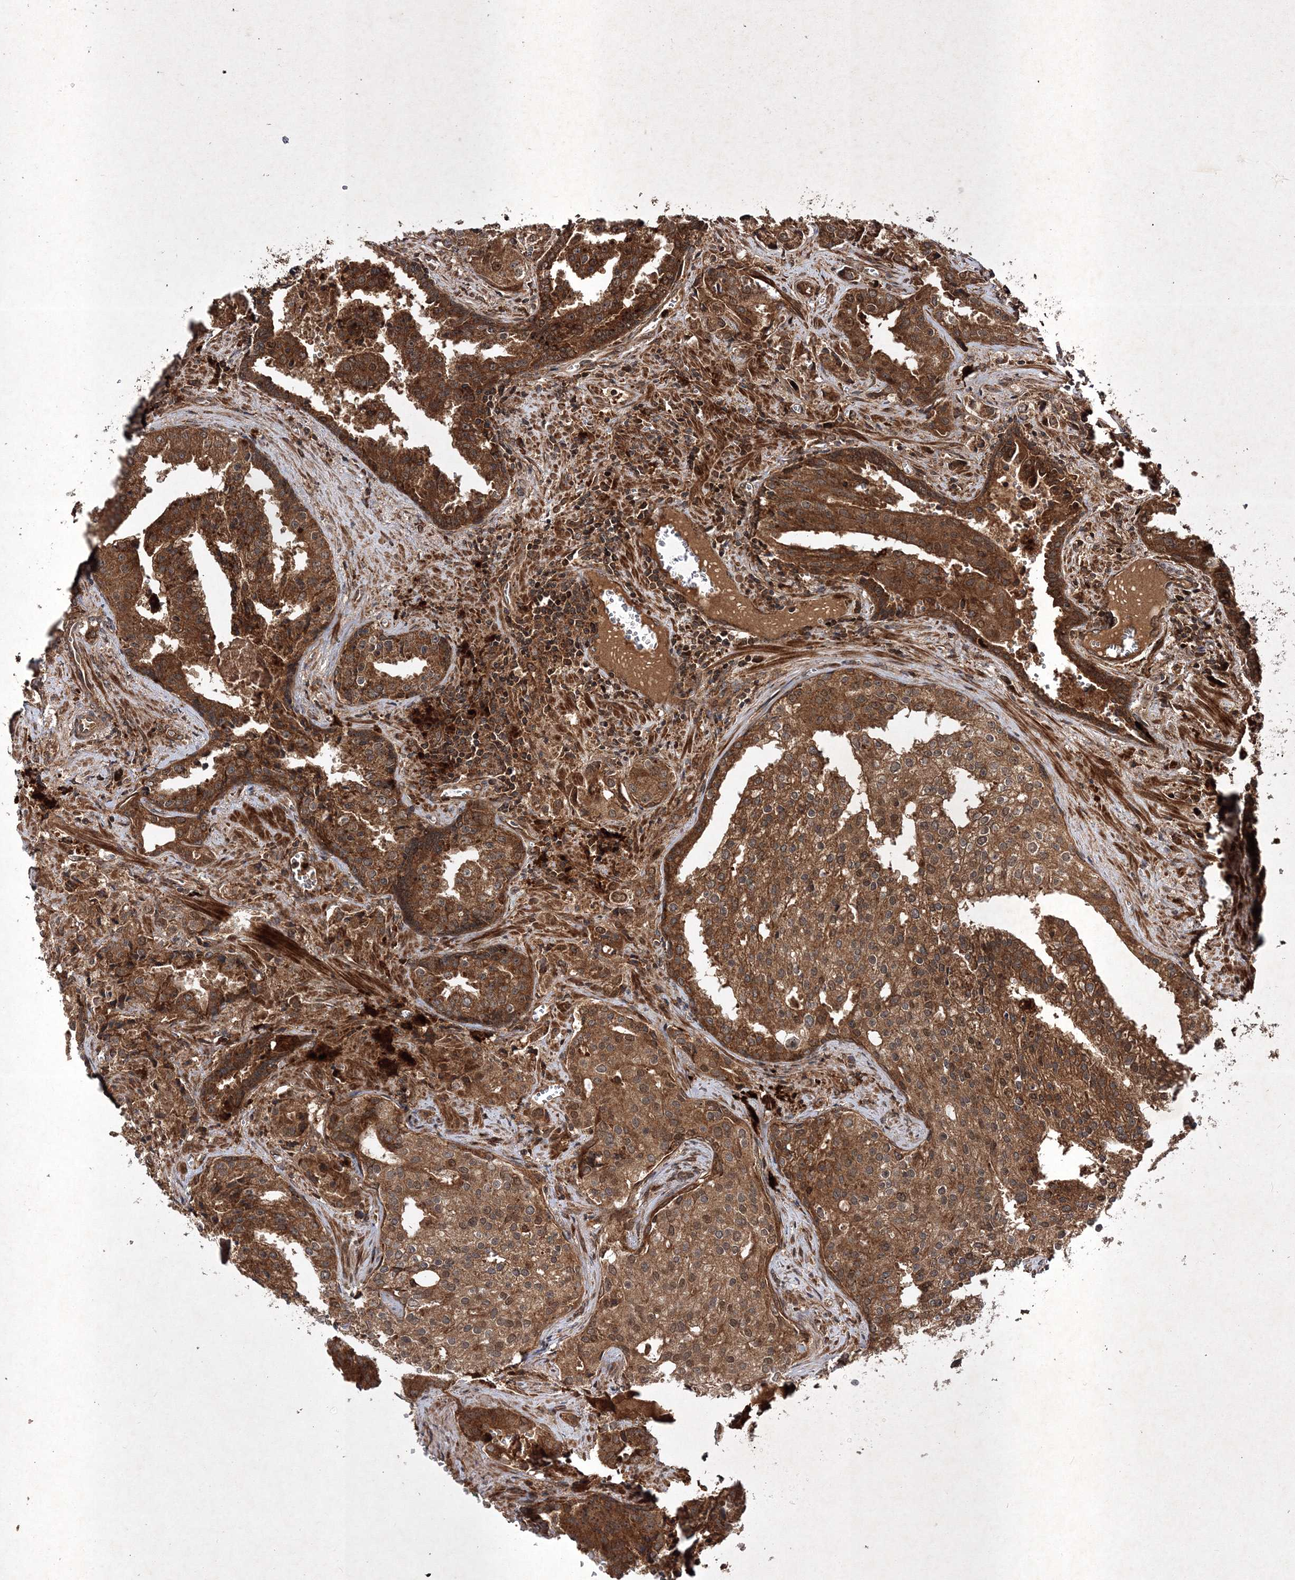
{"staining": {"intensity": "strong", "quantity": ">75%", "location": "cytoplasmic/membranous"}, "tissue": "prostate cancer", "cell_type": "Tumor cells", "image_type": "cancer", "snomed": [{"axis": "morphology", "description": "Adenocarcinoma, High grade"}, {"axis": "topography", "description": "Prostate"}], "caption": "Prostate high-grade adenocarcinoma stained with IHC exhibits strong cytoplasmic/membranous staining in about >75% of tumor cells. (Brightfield microscopy of DAB IHC at high magnification).", "gene": "DNAJC13", "patient": {"sex": "male", "age": 68}}